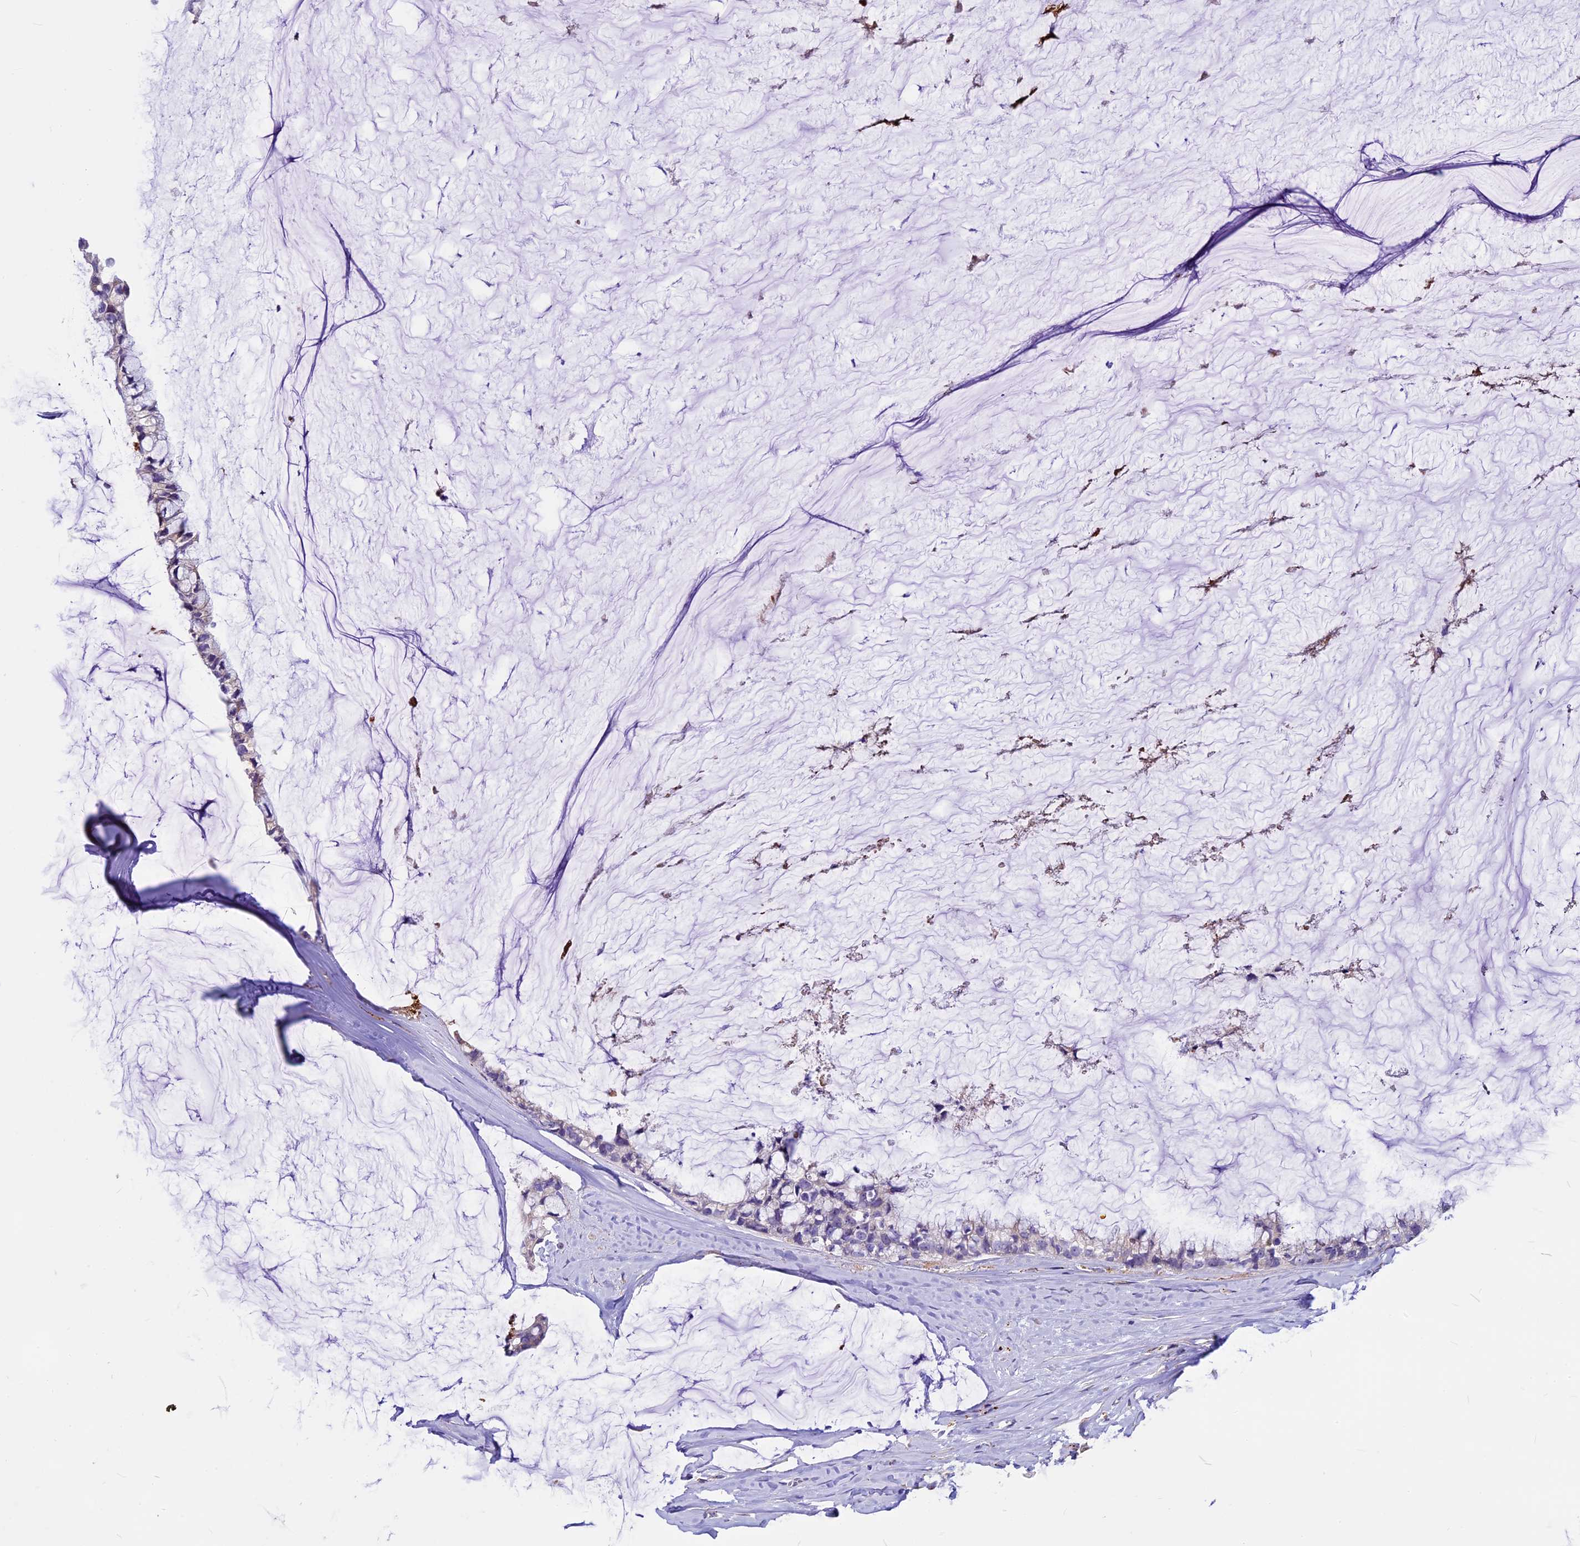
{"staining": {"intensity": "negative", "quantity": "none", "location": "none"}, "tissue": "ovarian cancer", "cell_type": "Tumor cells", "image_type": "cancer", "snomed": [{"axis": "morphology", "description": "Cystadenocarcinoma, mucinous, NOS"}, {"axis": "topography", "description": "Ovary"}], "caption": "A photomicrograph of ovarian cancer stained for a protein demonstrates no brown staining in tumor cells. (DAB immunohistochemistry visualized using brightfield microscopy, high magnification).", "gene": "THRSP", "patient": {"sex": "female", "age": 39}}